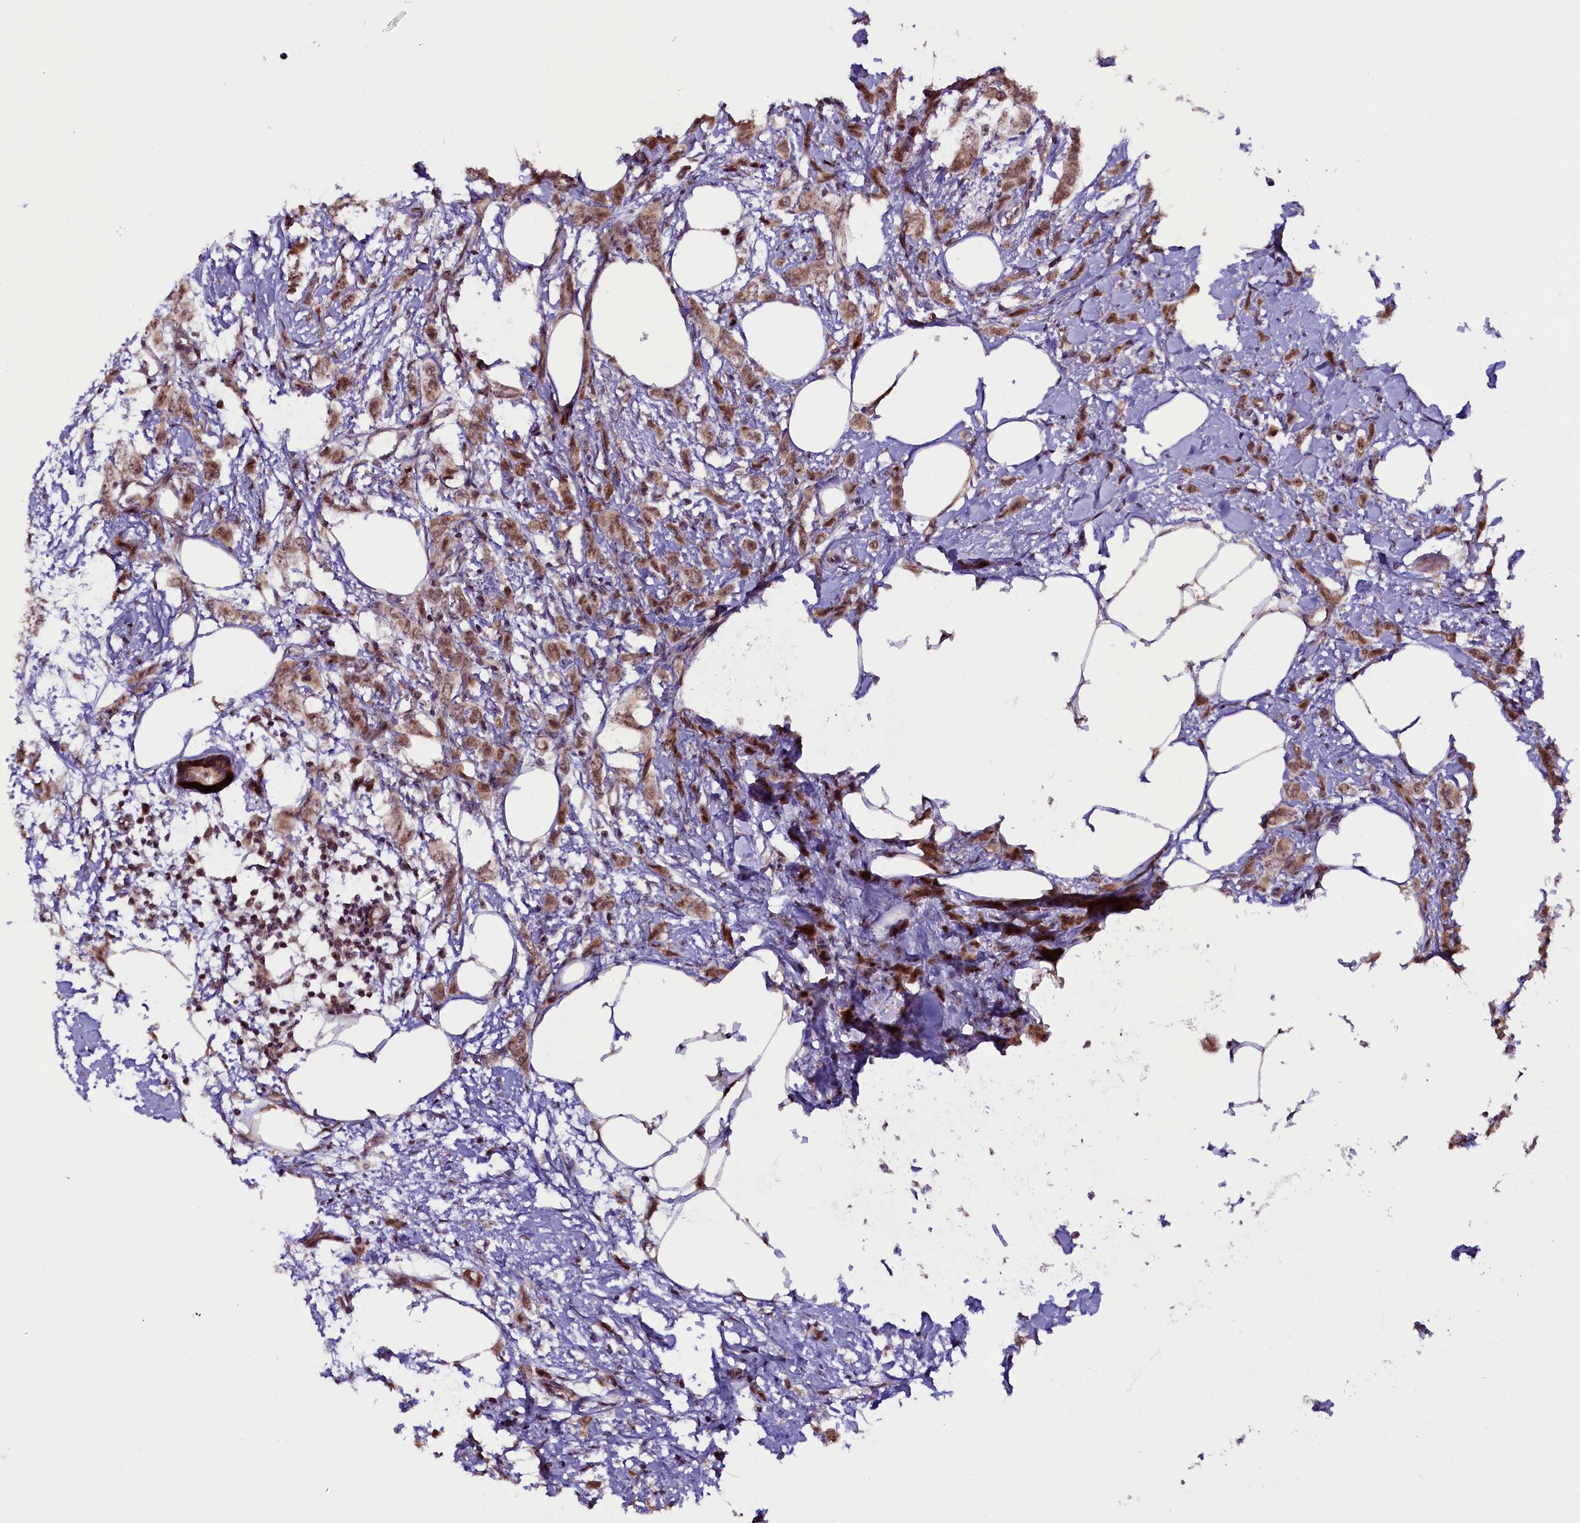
{"staining": {"intensity": "moderate", "quantity": ">75%", "location": "nuclear"}, "tissue": "breast cancer", "cell_type": "Tumor cells", "image_type": "cancer", "snomed": [{"axis": "morphology", "description": "Duct carcinoma"}, {"axis": "topography", "description": "Breast"}], "caption": "Immunohistochemistry staining of breast intraductal carcinoma, which reveals medium levels of moderate nuclear positivity in about >75% of tumor cells indicating moderate nuclear protein staining. The staining was performed using DAB (brown) for protein detection and nuclei were counterstained in hematoxylin (blue).", "gene": "RPUSD2", "patient": {"sex": "female", "age": 72}}